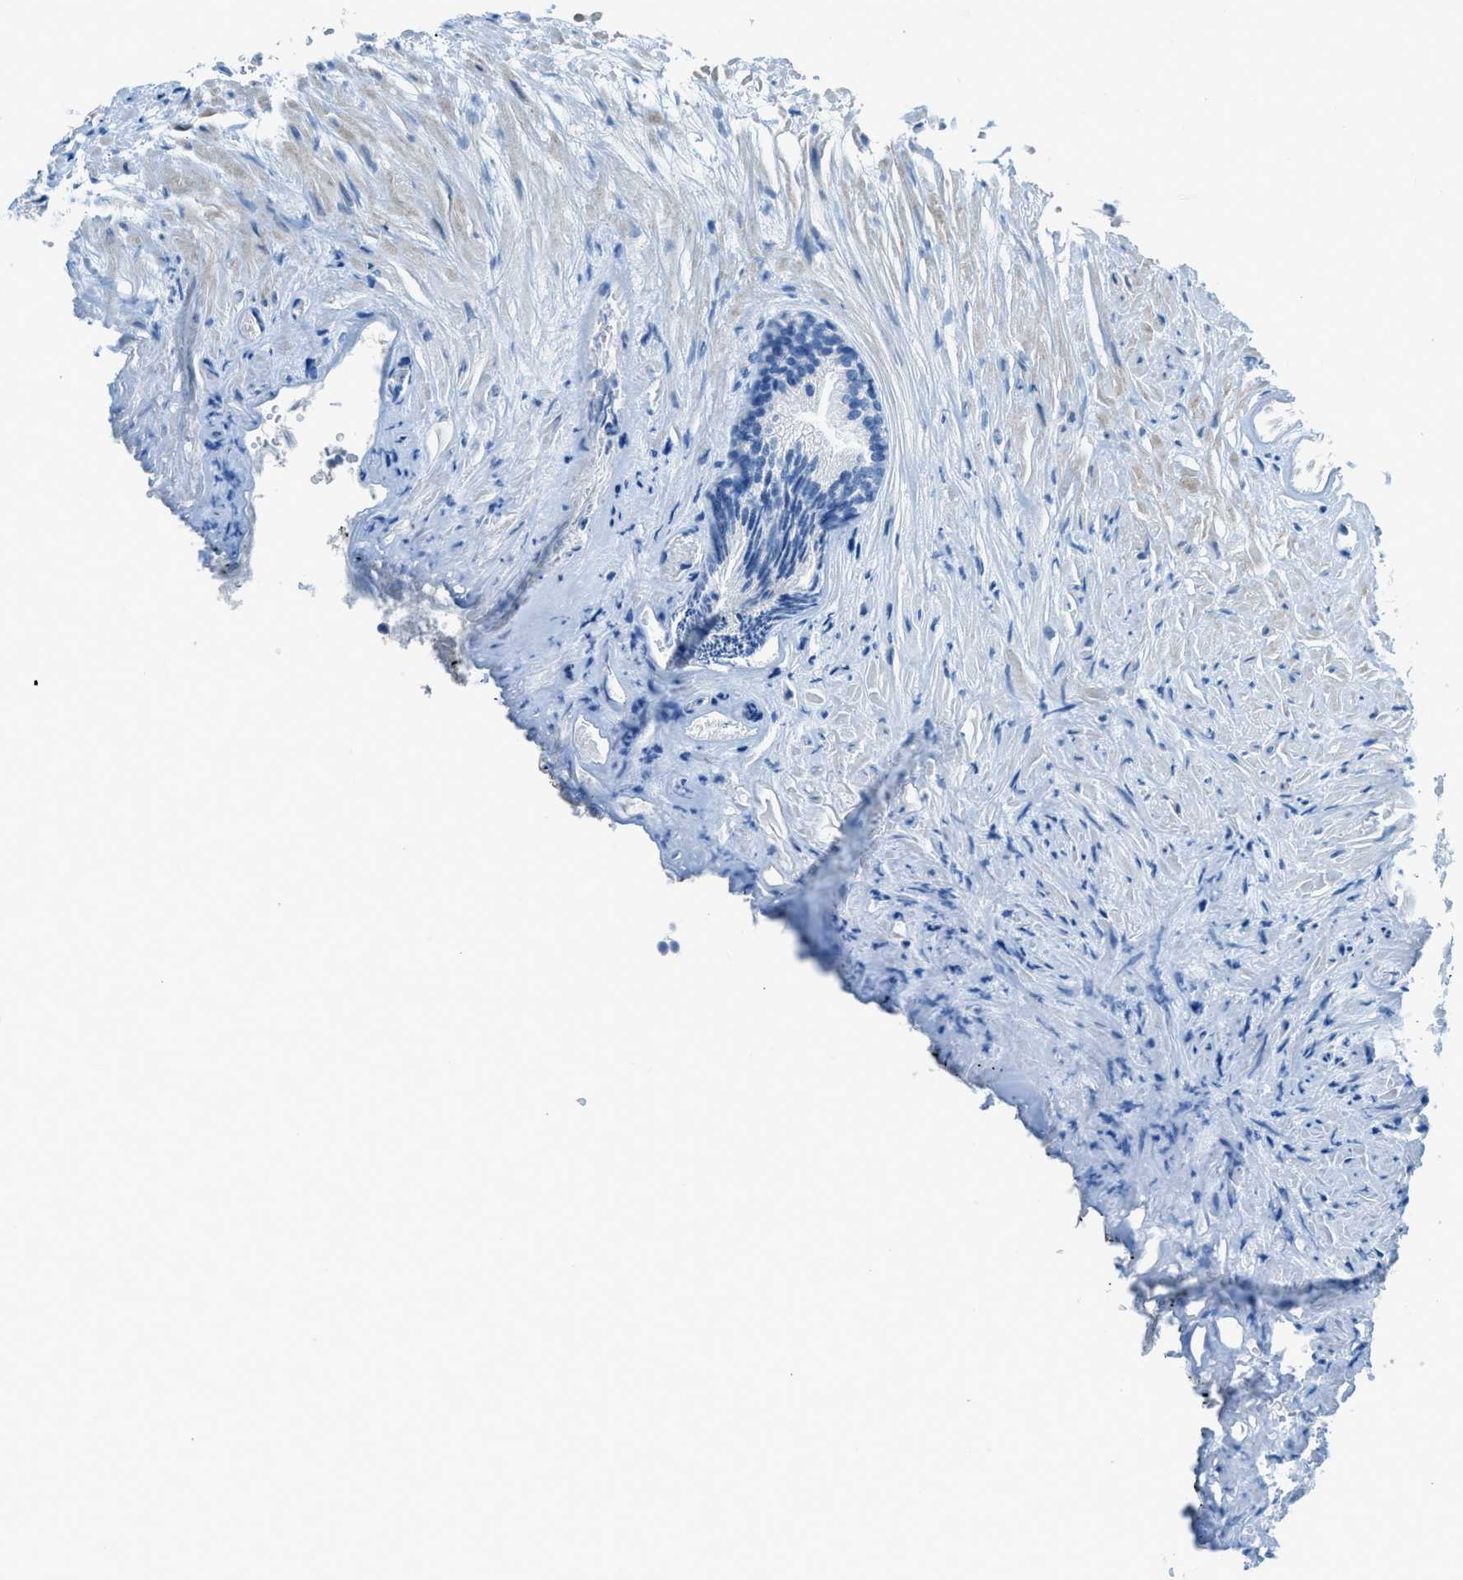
{"staining": {"intensity": "negative", "quantity": "none", "location": "none"}, "tissue": "prostate", "cell_type": "Glandular cells", "image_type": "normal", "snomed": [{"axis": "morphology", "description": "Normal tissue, NOS"}, {"axis": "topography", "description": "Prostate"}], "caption": "Photomicrograph shows no significant protein staining in glandular cells of unremarkable prostate. (Brightfield microscopy of DAB (3,3'-diaminobenzidine) immunohistochemistry at high magnification).", "gene": "ACAN", "patient": {"sex": "male", "age": 76}}